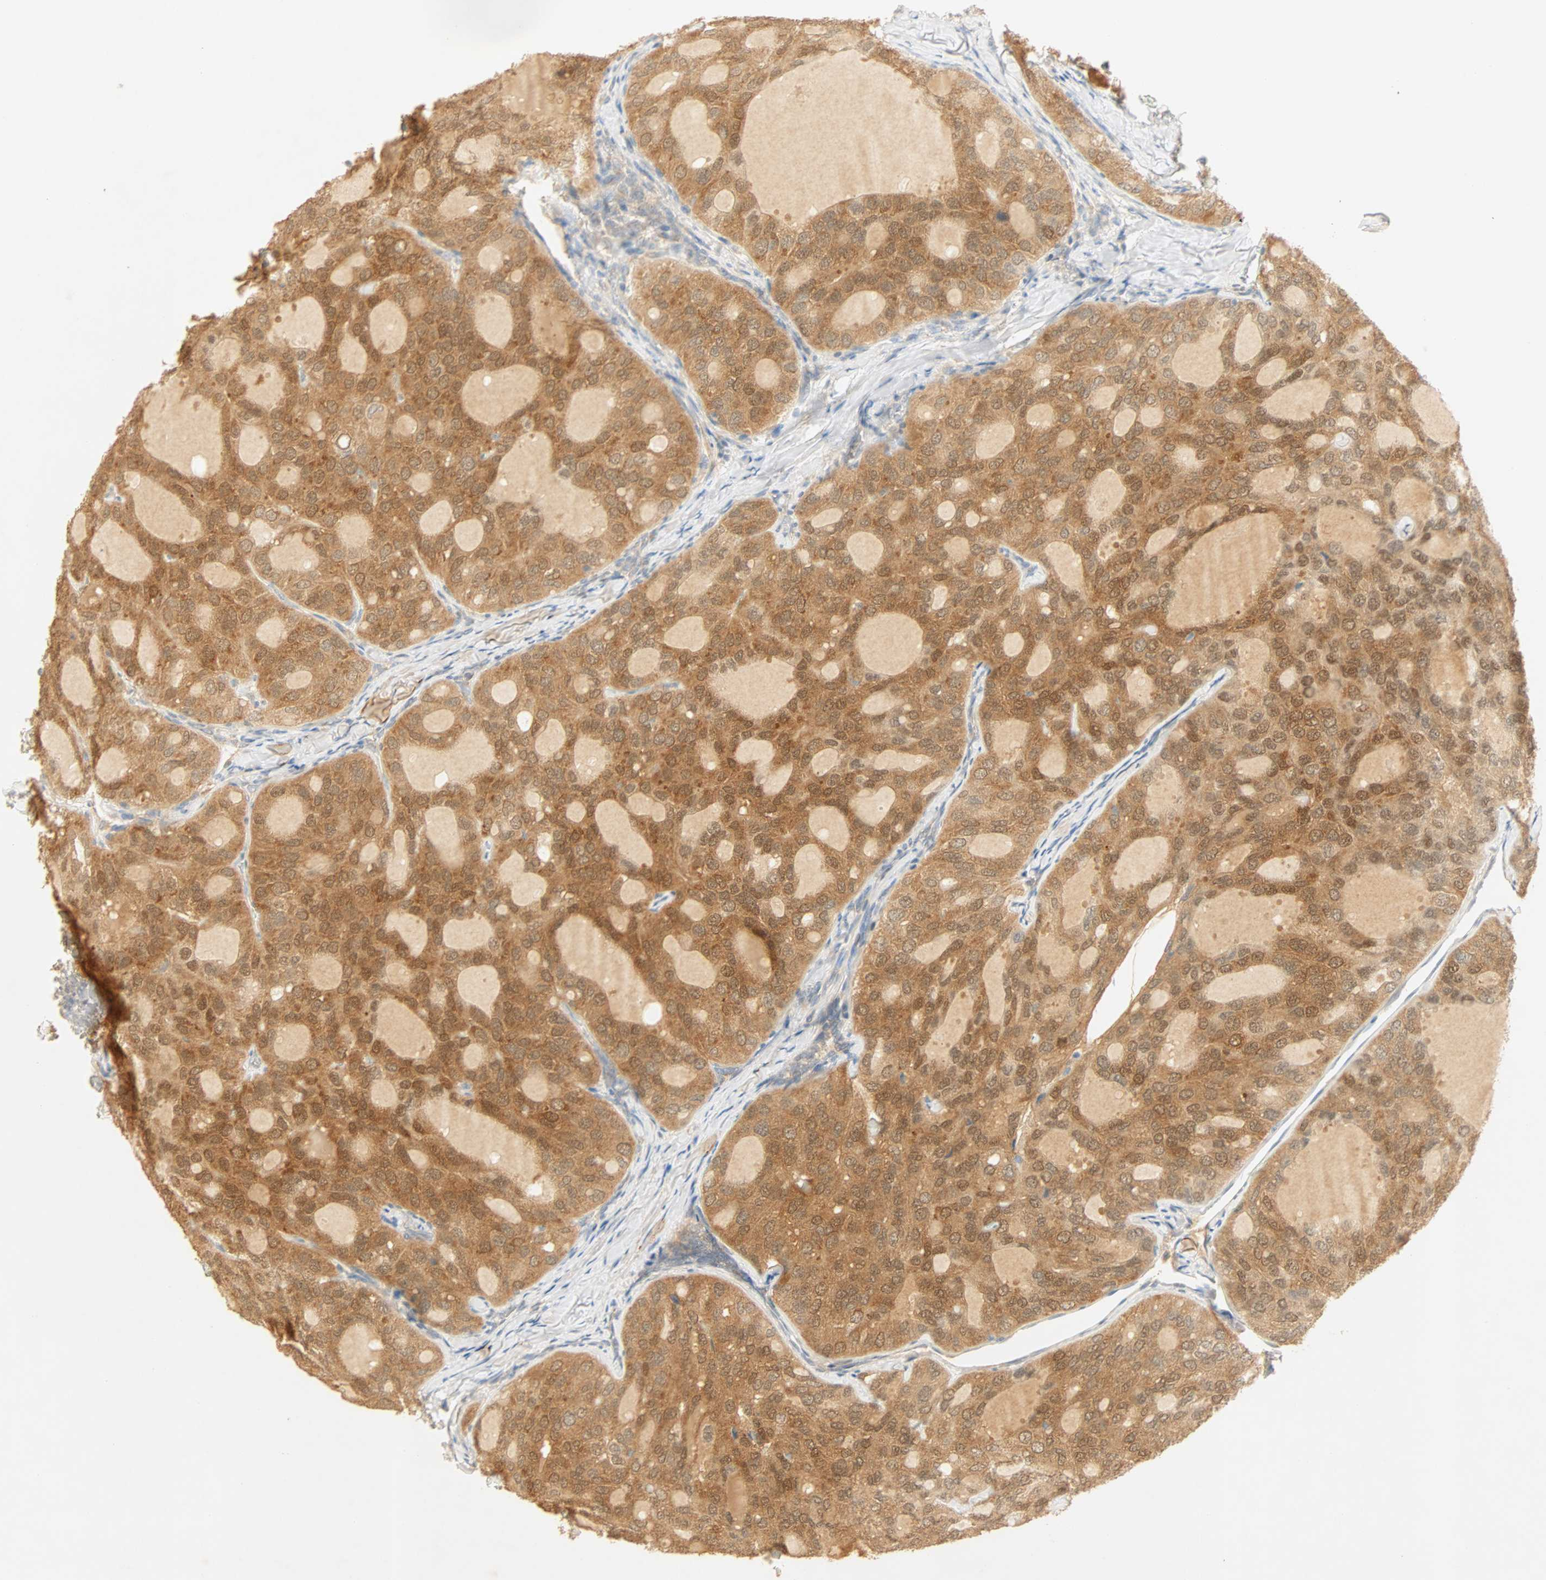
{"staining": {"intensity": "strong", "quantity": ">75%", "location": "cytoplasmic/membranous"}, "tissue": "thyroid cancer", "cell_type": "Tumor cells", "image_type": "cancer", "snomed": [{"axis": "morphology", "description": "Follicular adenoma carcinoma, NOS"}, {"axis": "topography", "description": "Thyroid gland"}], "caption": "Brown immunohistochemical staining in human follicular adenoma carcinoma (thyroid) demonstrates strong cytoplasmic/membranous expression in approximately >75% of tumor cells.", "gene": "SELENBP1", "patient": {"sex": "male", "age": 75}}